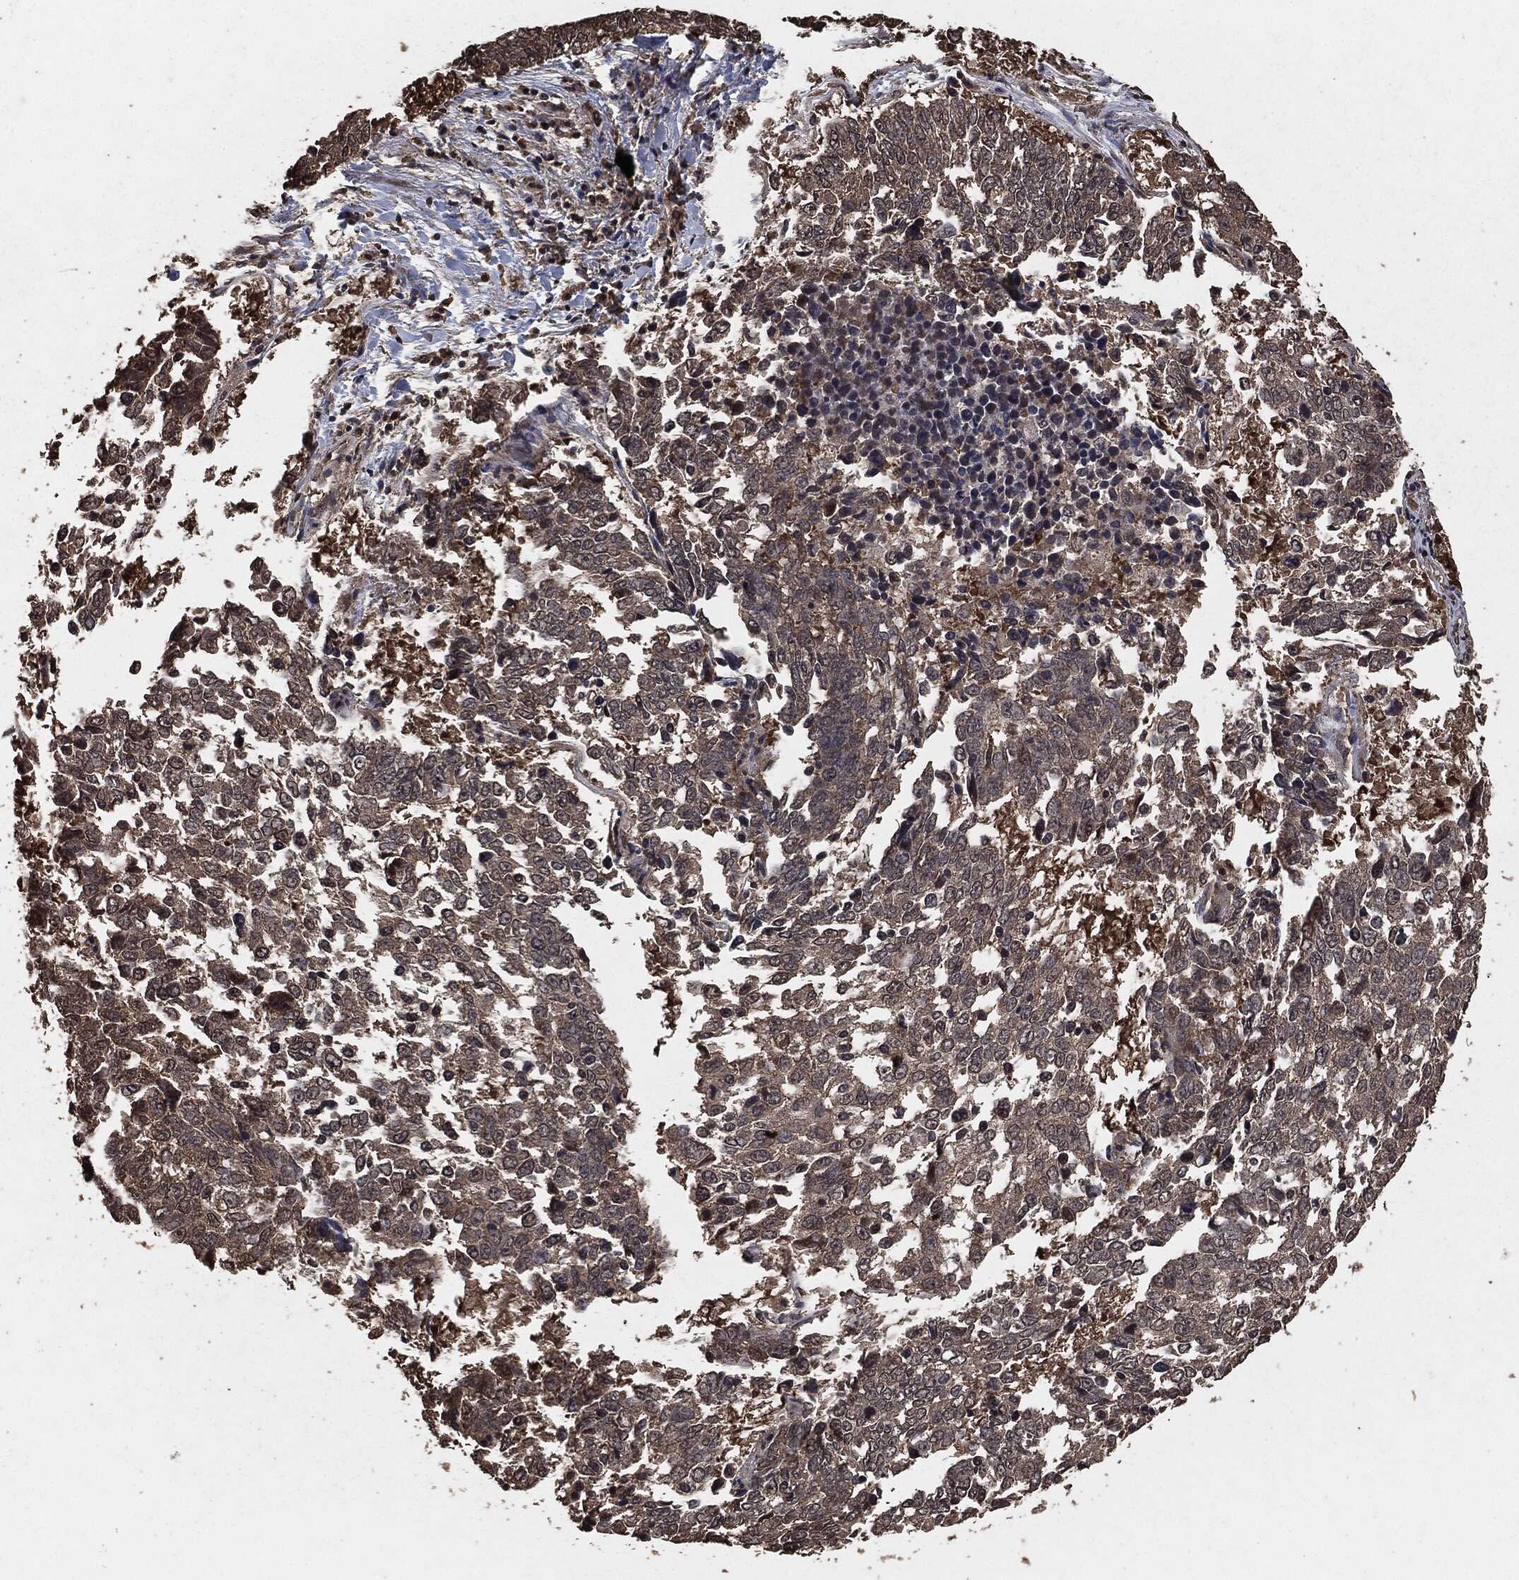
{"staining": {"intensity": "negative", "quantity": "none", "location": "none"}, "tissue": "lung cancer", "cell_type": "Tumor cells", "image_type": "cancer", "snomed": [{"axis": "morphology", "description": "Squamous cell carcinoma, NOS"}, {"axis": "topography", "description": "Lung"}], "caption": "This is an immunohistochemistry micrograph of human lung cancer (squamous cell carcinoma). There is no staining in tumor cells.", "gene": "AKT1S1", "patient": {"sex": "male", "age": 82}}